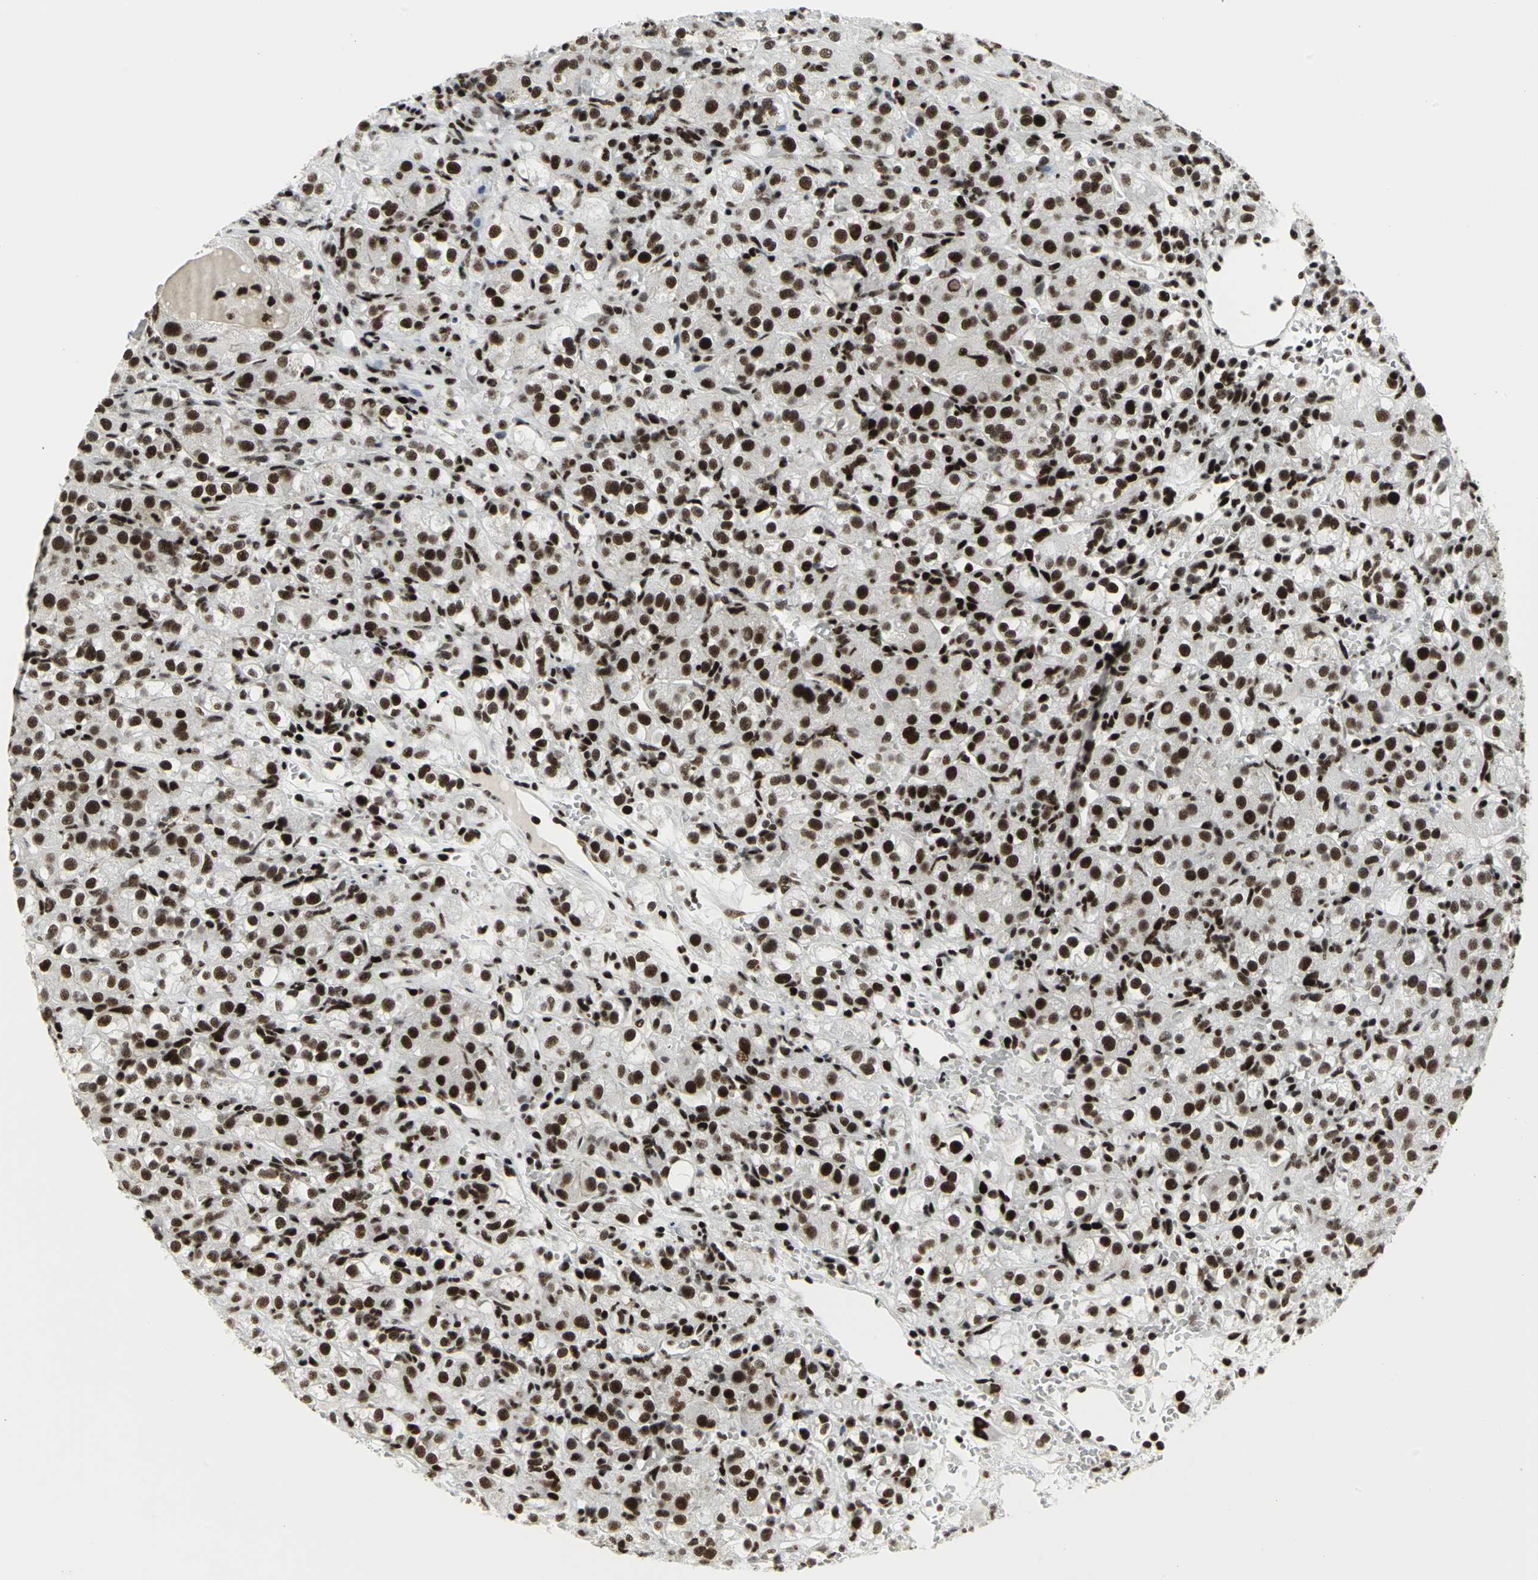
{"staining": {"intensity": "strong", "quantity": ">75%", "location": "nuclear"}, "tissue": "renal cancer", "cell_type": "Tumor cells", "image_type": "cancer", "snomed": [{"axis": "morphology", "description": "Normal tissue, NOS"}, {"axis": "morphology", "description": "Adenocarcinoma, NOS"}, {"axis": "topography", "description": "Kidney"}], "caption": "The immunohistochemical stain labels strong nuclear expression in tumor cells of adenocarcinoma (renal) tissue. The staining was performed using DAB (3,3'-diaminobenzidine), with brown indicating positive protein expression. Nuclei are stained blue with hematoxylin.", "gene": "SMARCA4", "patient": {"sex": "male", "age": 61}}